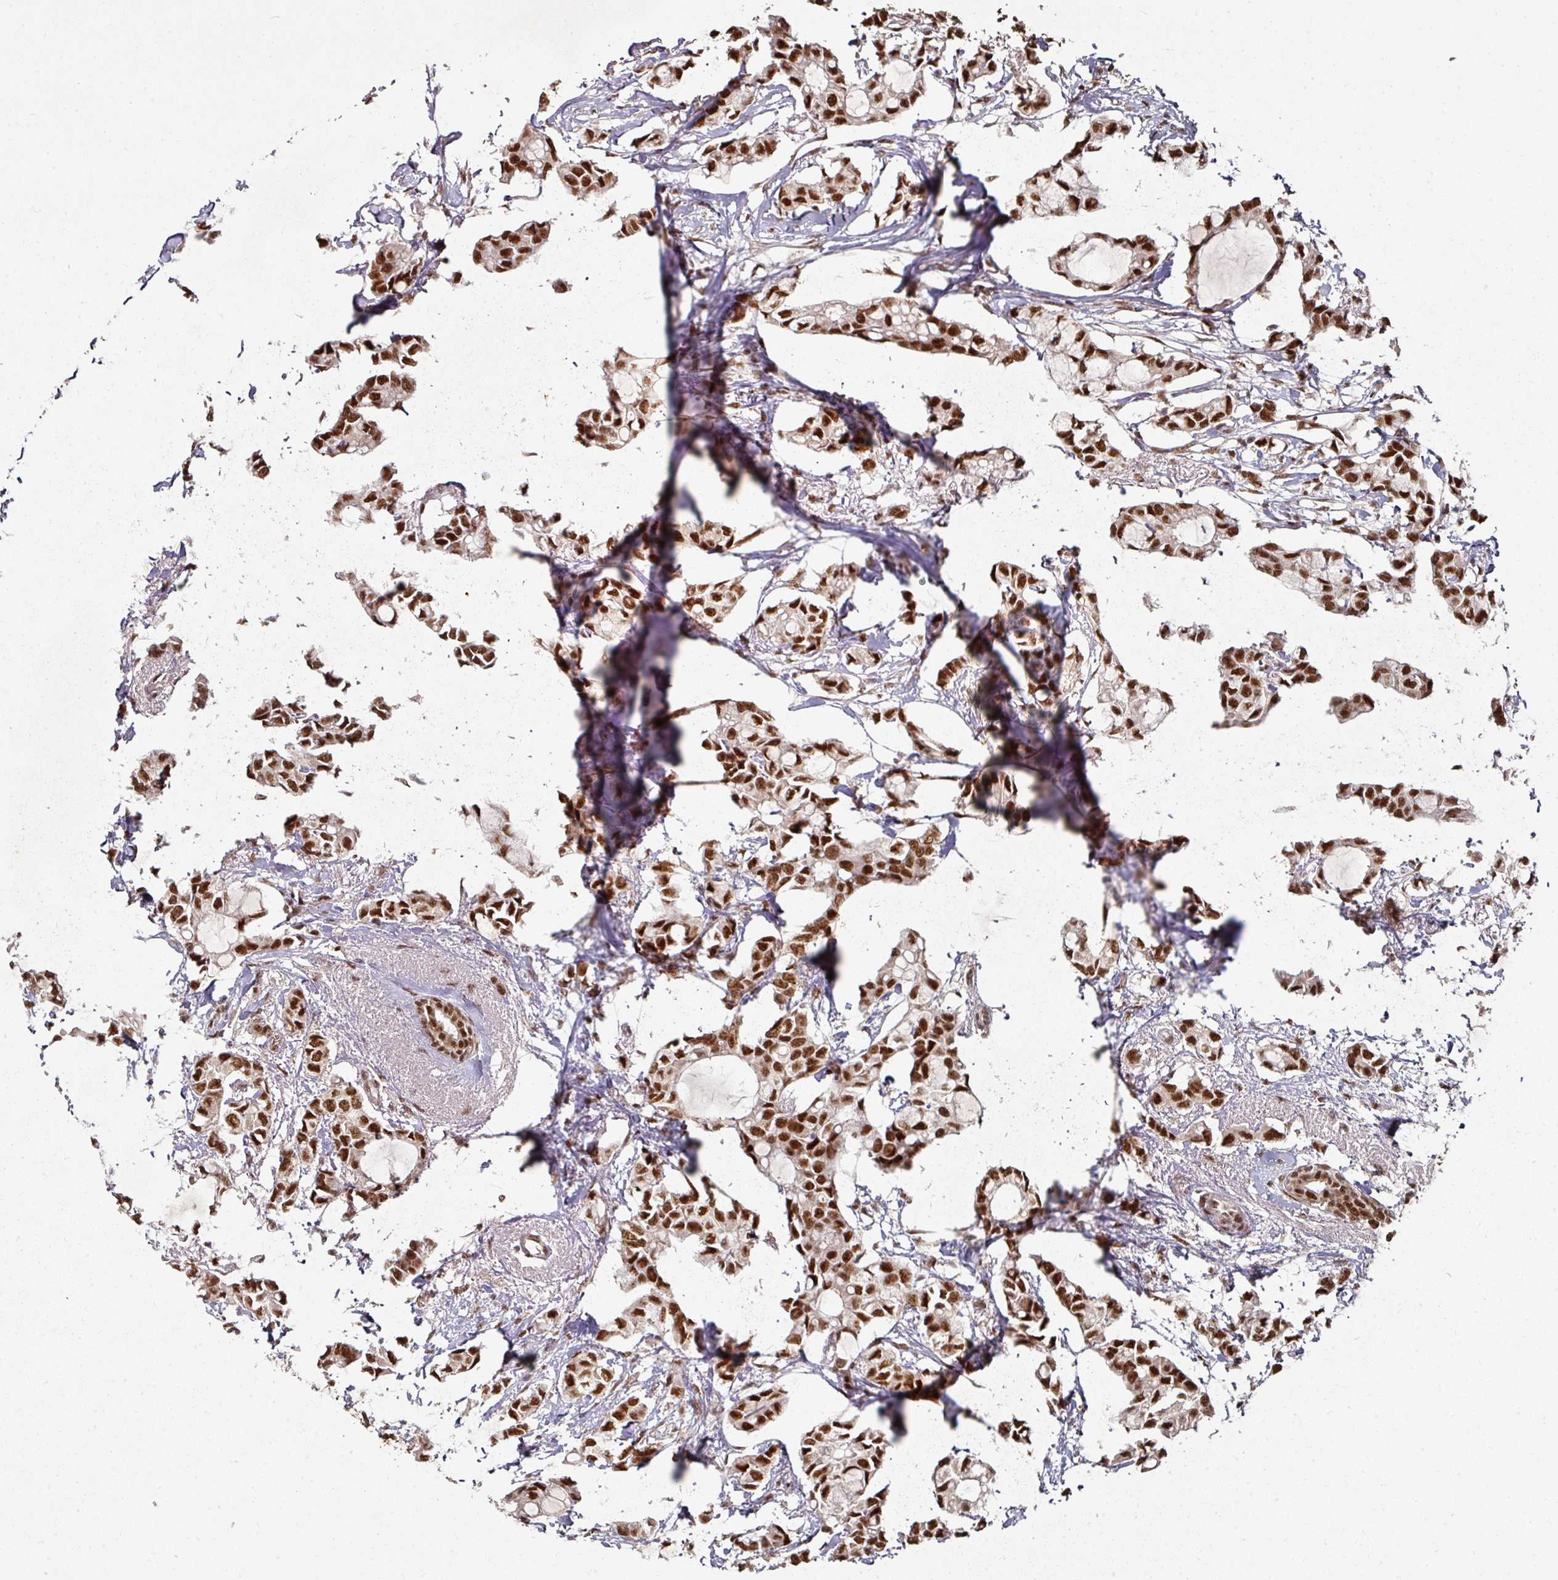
{"staining": {"intensity": "strong", "quantity": ">75%", "location": "nuclear"}, "tissue": "breast cancer", "cell_type": "Tumor cells", "image_type": "cancer", "snomed": [{"axis": "morphology", "description": "Duct carcinoma"}, {"axis": "topography", "description": "Breast"}], "caption": "Human breast invasive ductal carcinoma stained for a protein (brown) reveals strong nuclear positive positivity in approximately >75% of tumor cells.", "gene": "MEPCE", "patient": {"sex": "female", "age": 73}}